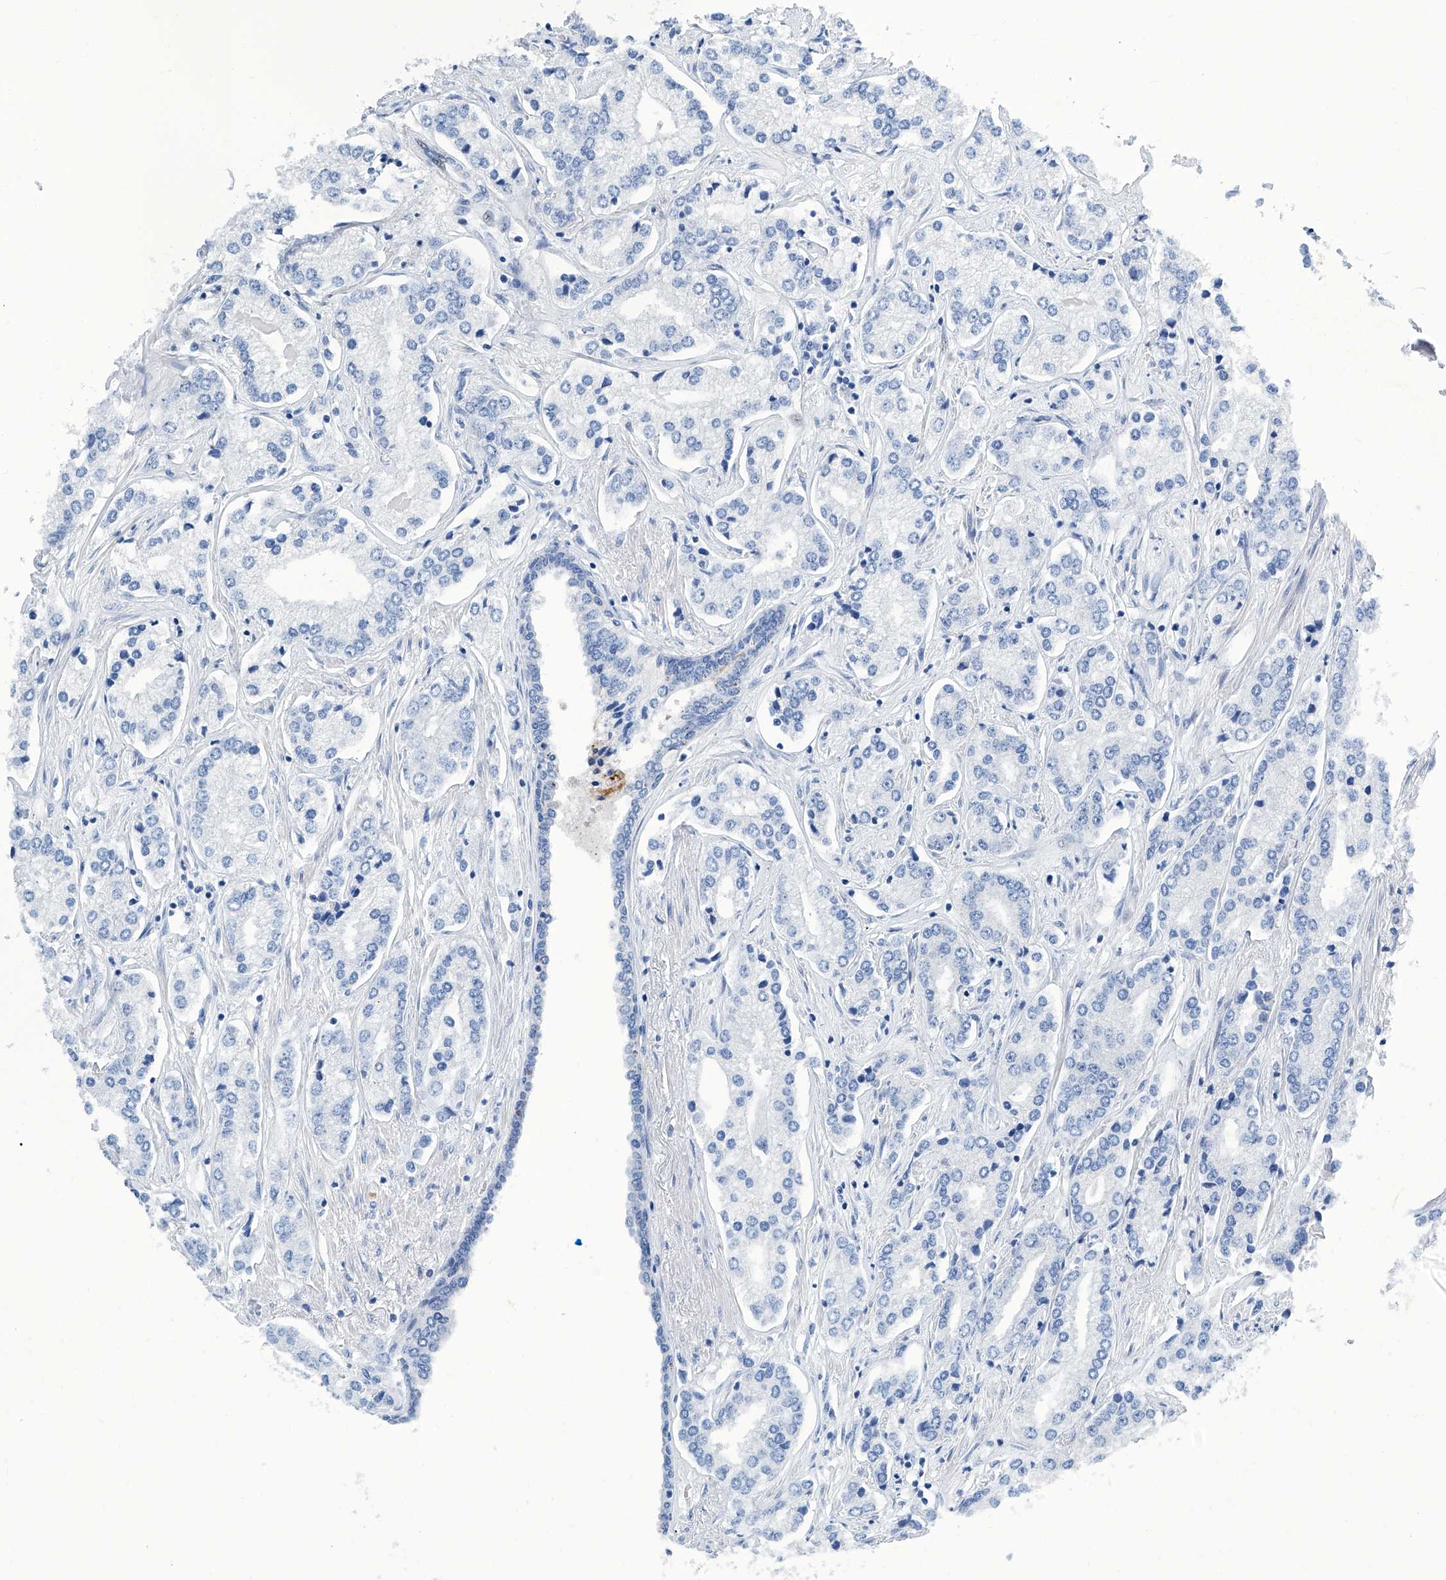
{"staining": {"intensity": "negative", "quantity": "none", "location": "none"}, "tissue": "prostate cancer", "cell_type": "Tumor cells", "image_type": "cancer", "snomed": [{"axis": "morphology", "description": "Adenocarcinoma, High grade"}, {"axis": "topography", "description": "Prostate"}], "caption": "Adenocarcinoma (high-grade) (prostate) stained for a protein using immunohistochemistry demonstrates no expression tumor cells.", "gene": "ZNF519", "patient": {"sex": "male", "age": 66}}